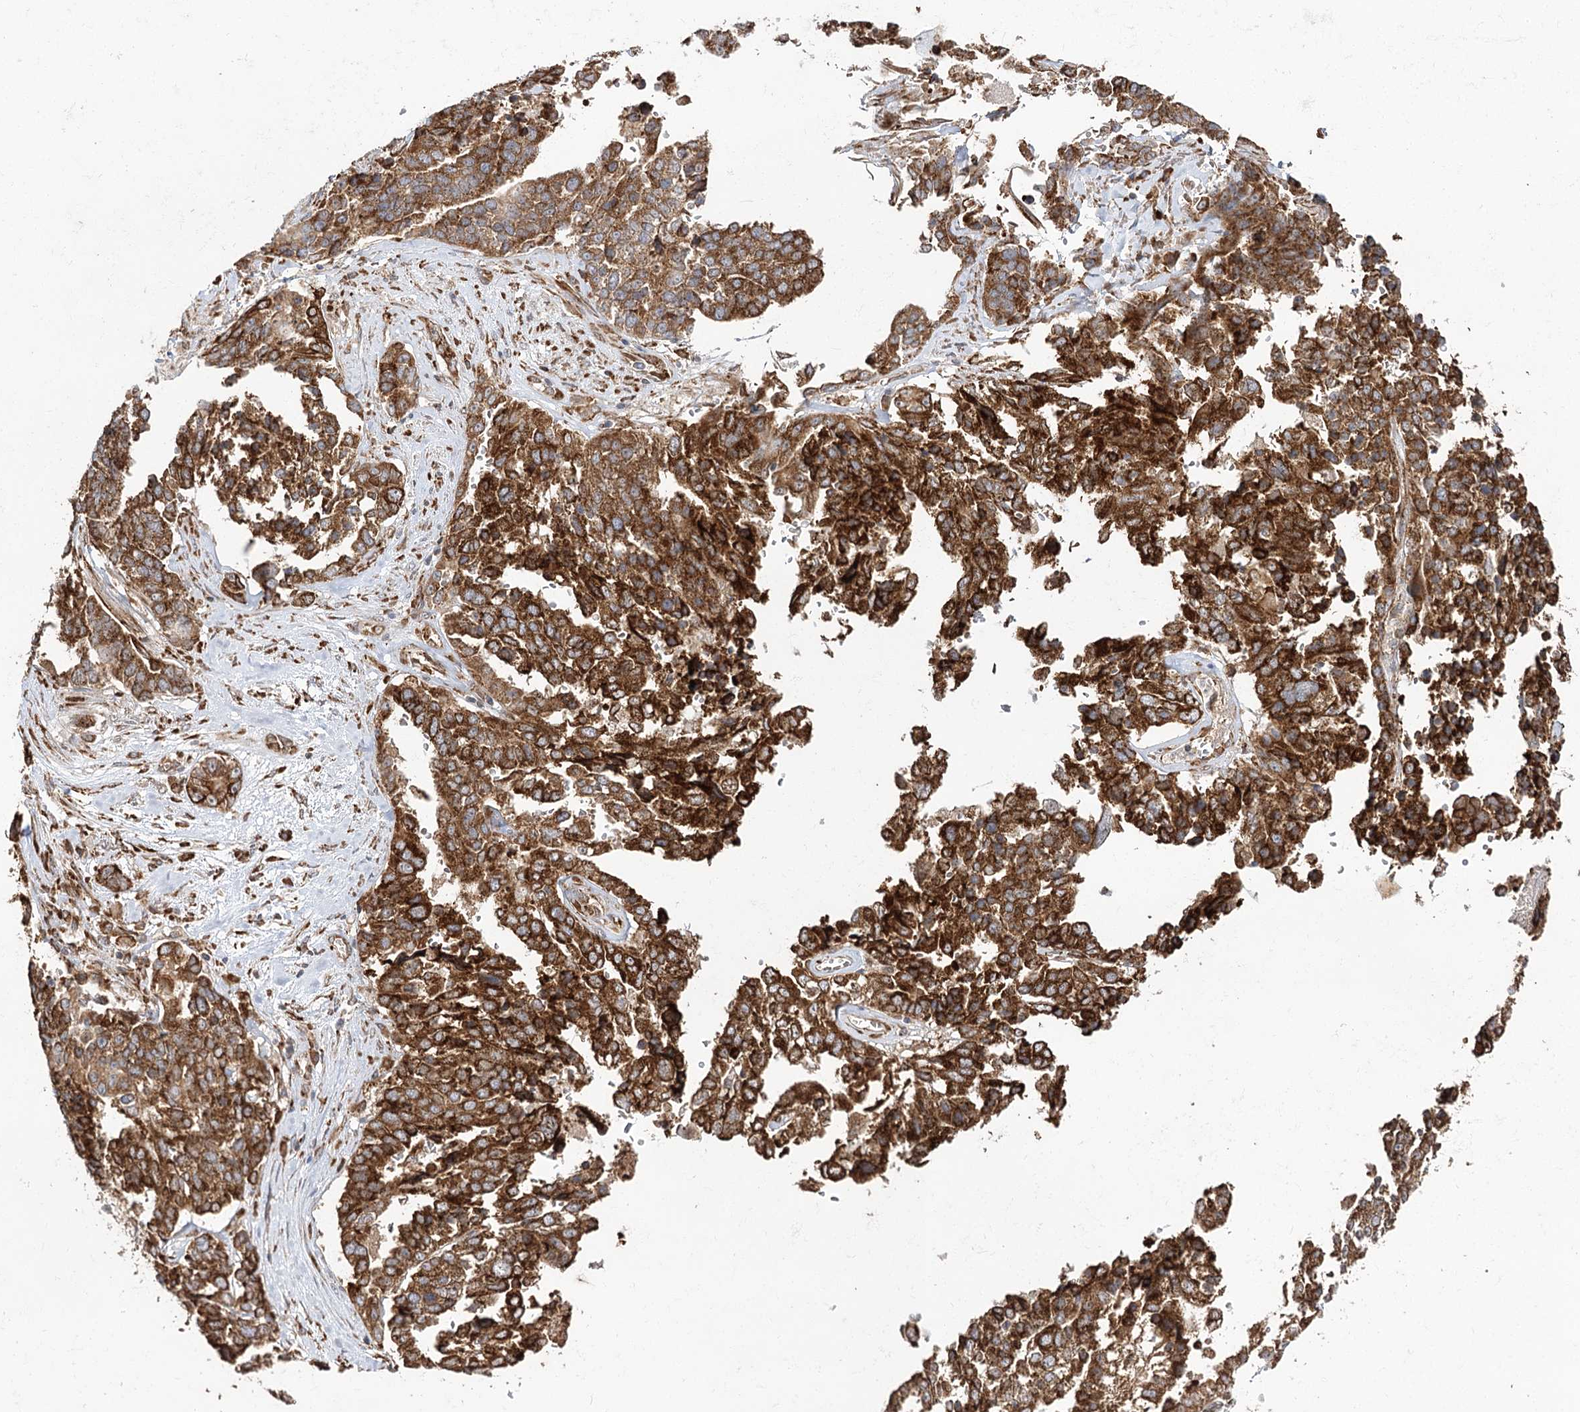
{"staining": {"intensity": "moderate", "quantity": ">75%", "location": "cytoplasmic/membranous"}, "tissue": "ovarian cancer", "cell_type": "Tumor cells", "image_type": "cancer", "snomed": [{"axis": "morphology", "description": "Cystadenocarcinoma, serous, NOS"}, {"axis": "topography", "description": "Ovary"}], "caption": "Protein expression analysis of human ovarian cancer reveals moderate cytoplasmic/membranous positivity in about >75% of tumor cells.", "gene": "DNAJB14", "patient": {"sex": "female", "age": 44}}